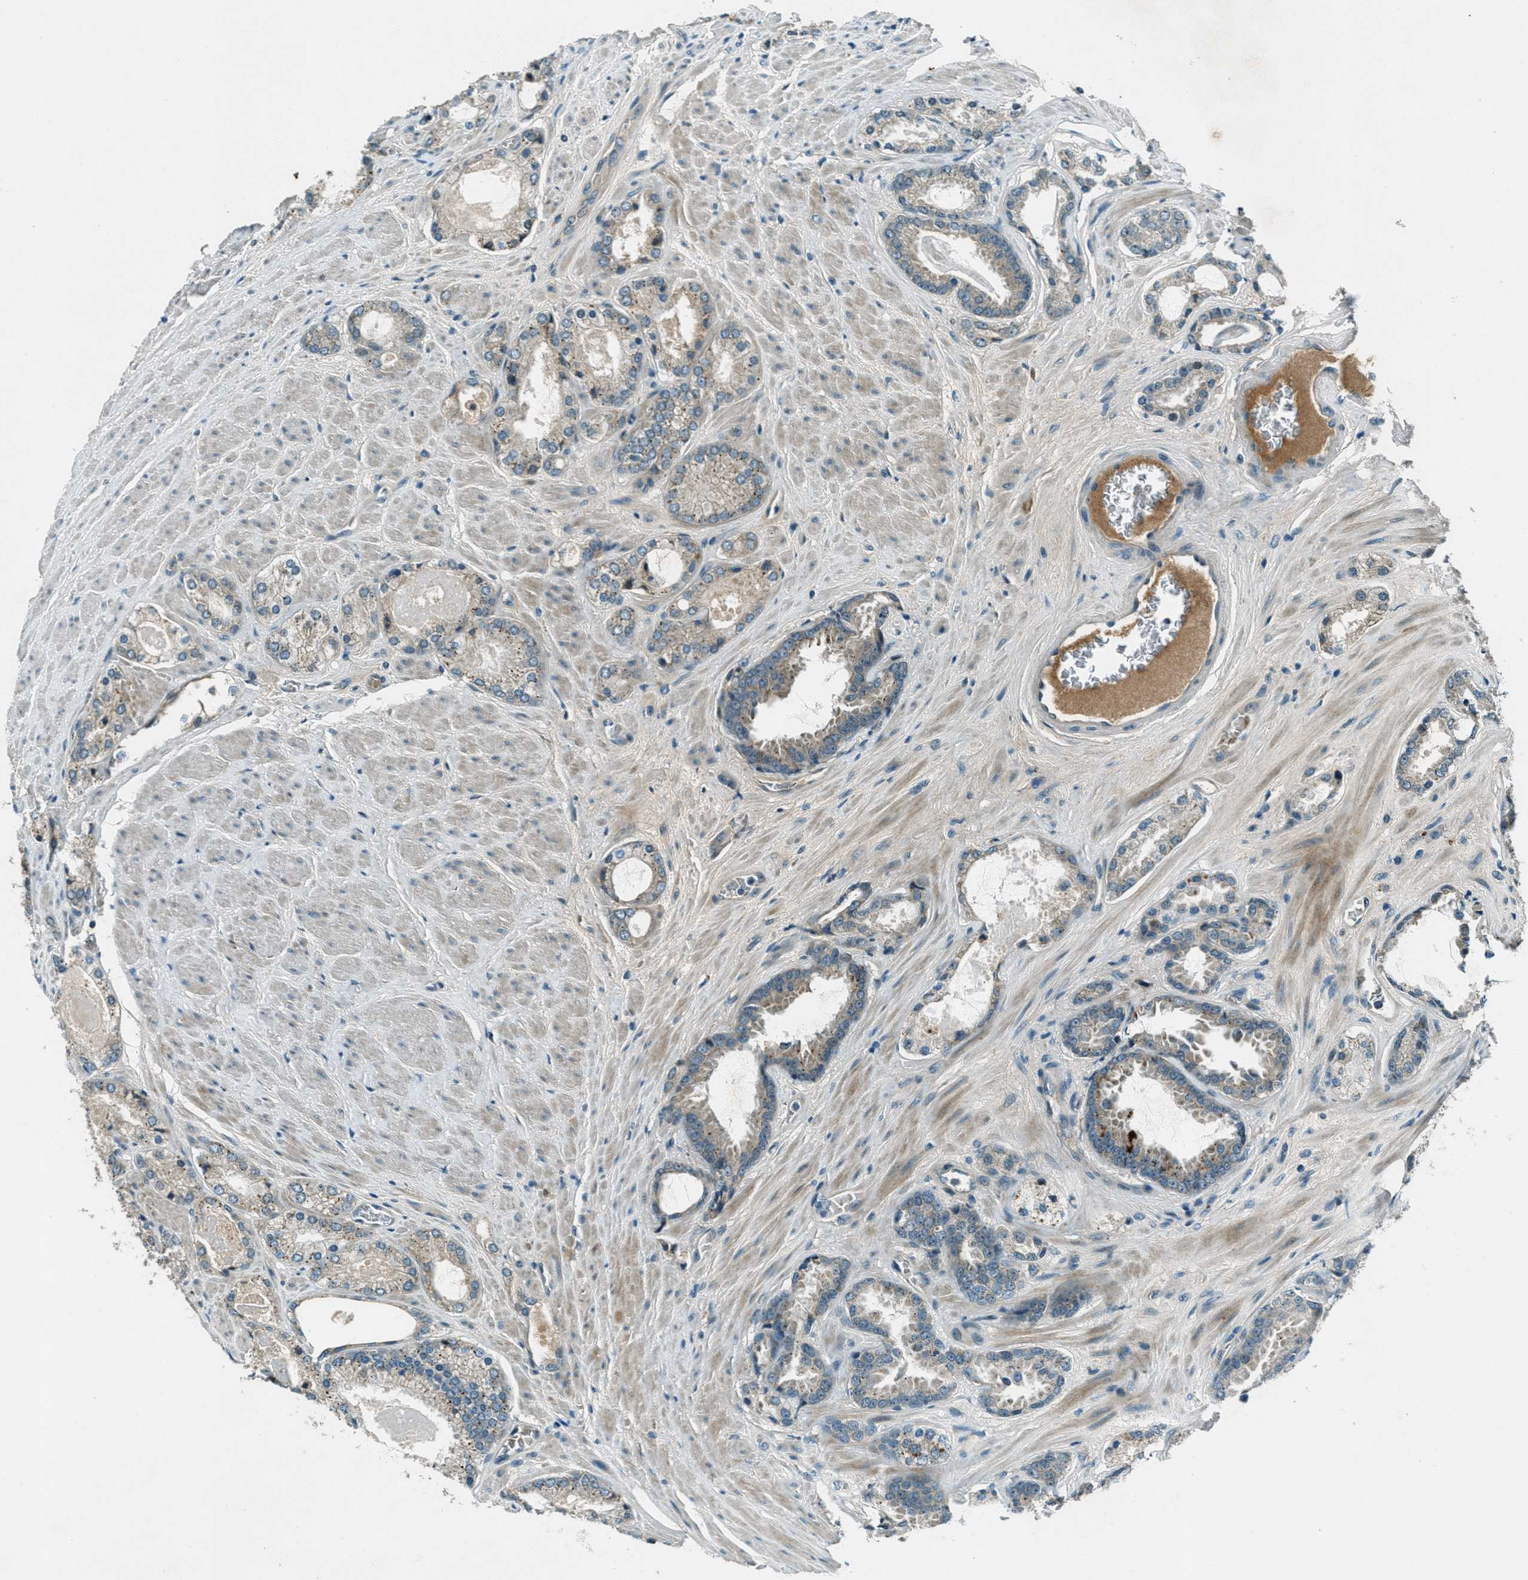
{"staining": {"intensity": "moderate", "quantity": "<25%", "location": "cytoplasmic/membranous"}, "tissue": "prostate cancer", "cell_type": "Tumor cells", "image_type": "cancer", "snomed": [{"axis": "morphology", "description": "Adenocarcinoma, High grade"}, {"axis": "topography", "description": "Prostate"}], "caption": "High-magnification brightfield microscopy of prostate cancer (adenocarcinoma (high-grade)) stained with DAB (3,3'-diaminobenzidine) (brown) and counterstained with hematoxylin (blue). tumor cells exhibit moderate cytoplasmic/membranous expression is identified in approximately<25% of cells. (brown staining indicates protein expression, while blue staining denotes nuclei).", "gene": "STK11", "patient": {"sex": "male", "age": 65}}